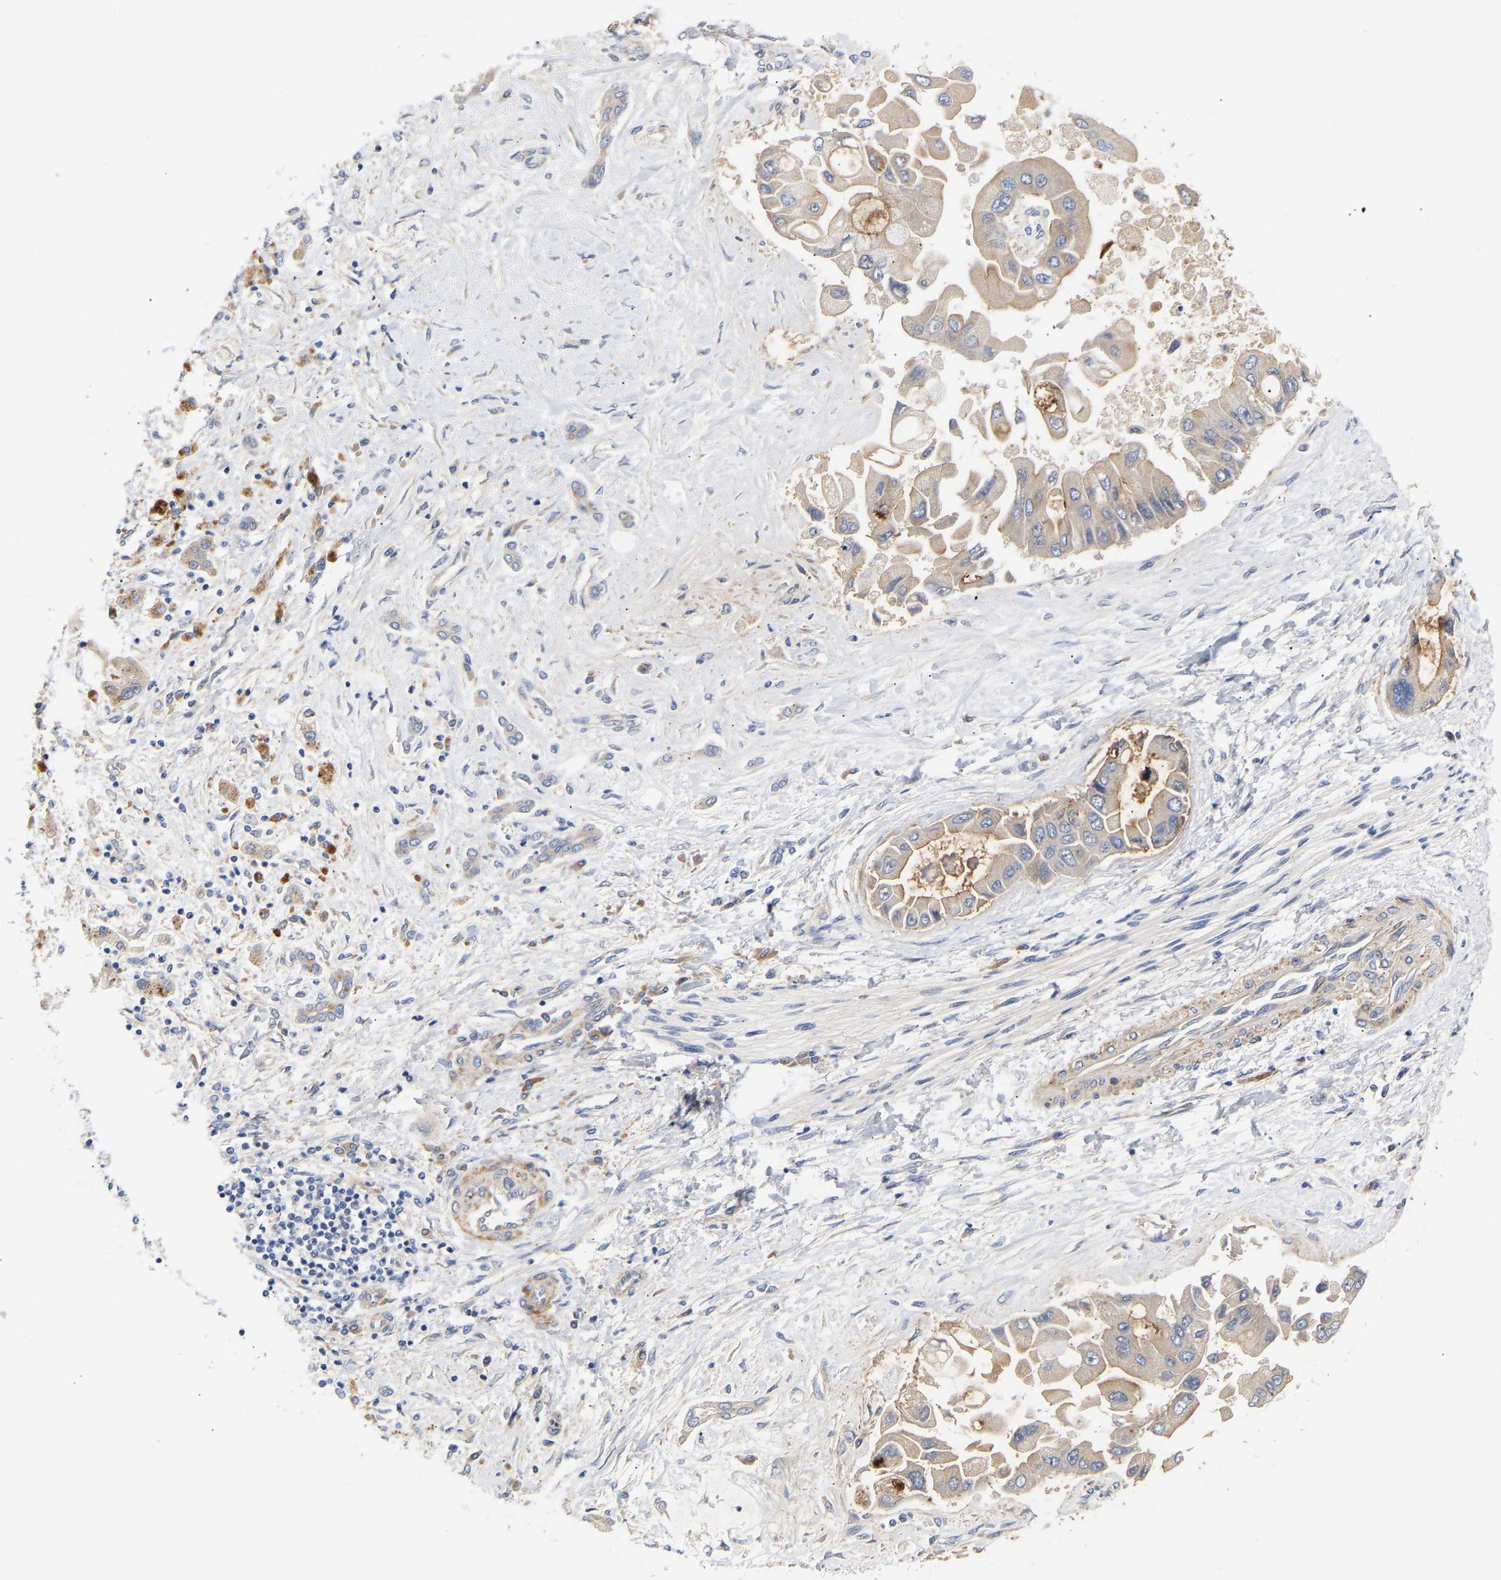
{"staining": {"intensity": "weak", "quantity": "25%-75%", "location": "cytoplasmic/membranous"}, "tissue": "liver cancer", "cell_type": "Tumor cells", "image_type": "cancer", "snomed": [{"axis": "morphology", "description": "Cholangiocarcinoma"}, {"axis": "topography", "description": "Liver"}], "caption": "Immunohistochemical staining of human liver cancer (cholangiocarcinoma) reveals low levels of weak cytoplasmic/membranous protein staining in about 25%-75% of tumor cells.", "gene": "KASH5", "patient": {"sex": "male", "age": 50}}